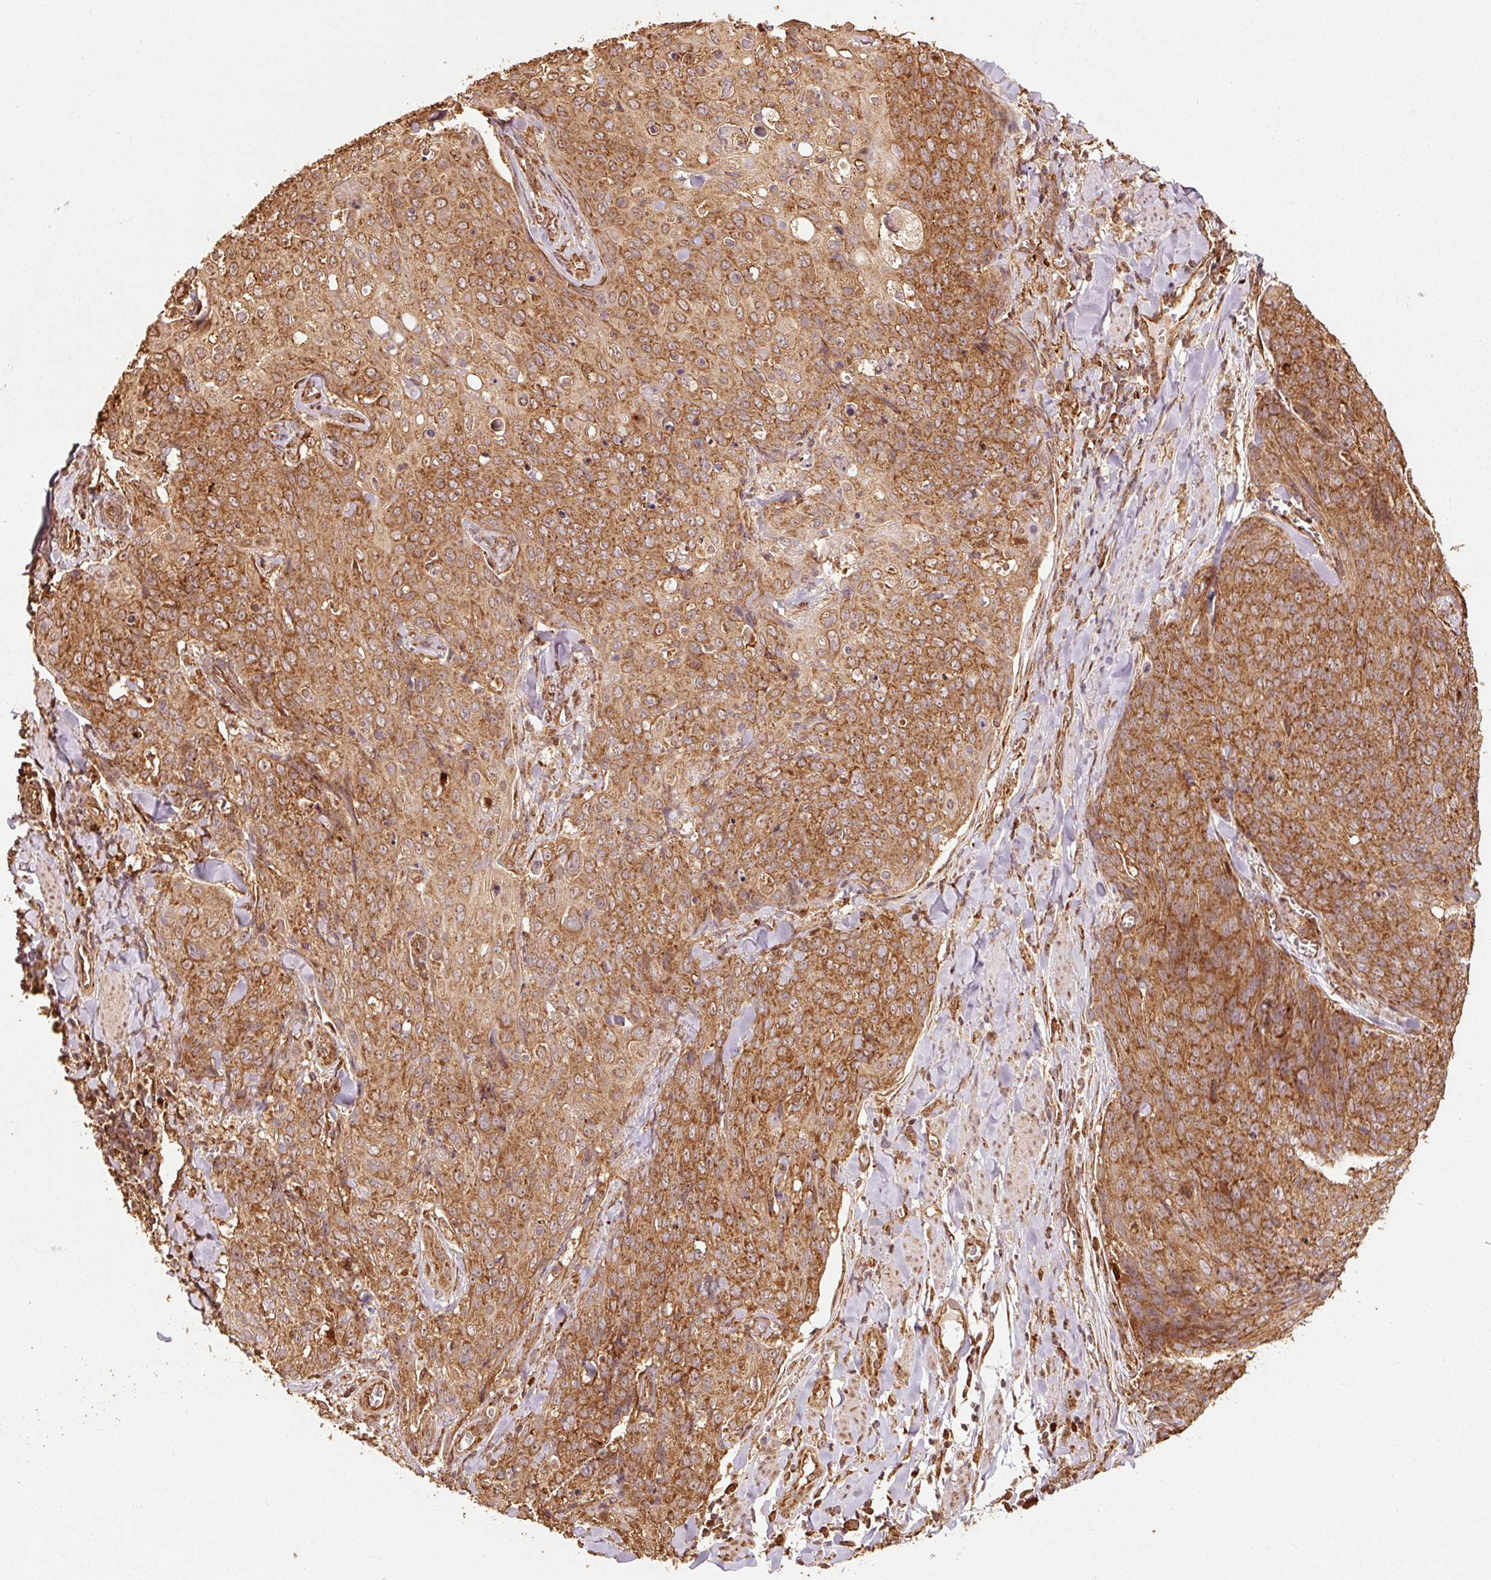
{"staining": {"intensity": "strong", "quantity": ">75%", "location": "cytoplasmic/membranous"}, "tissue": "skin cancer", "cell_type": "Tumor cells", "image_type": "cancer", "snomed": [{"axis": "morphology", "description": "Squamous cell carcinoma, NOS"}, {"axis": "topography", "description": "Skin"}, {"axis": "topography", "description": "Vulva"}], "caption": "Brown immunohistochemical staining in skin cancer reveals strong cytoplasmic/membranous positivity in approximately >75% of tumor cells.", "gene": "MRPL16", "patient": {"sex": "female", "age": 85}}